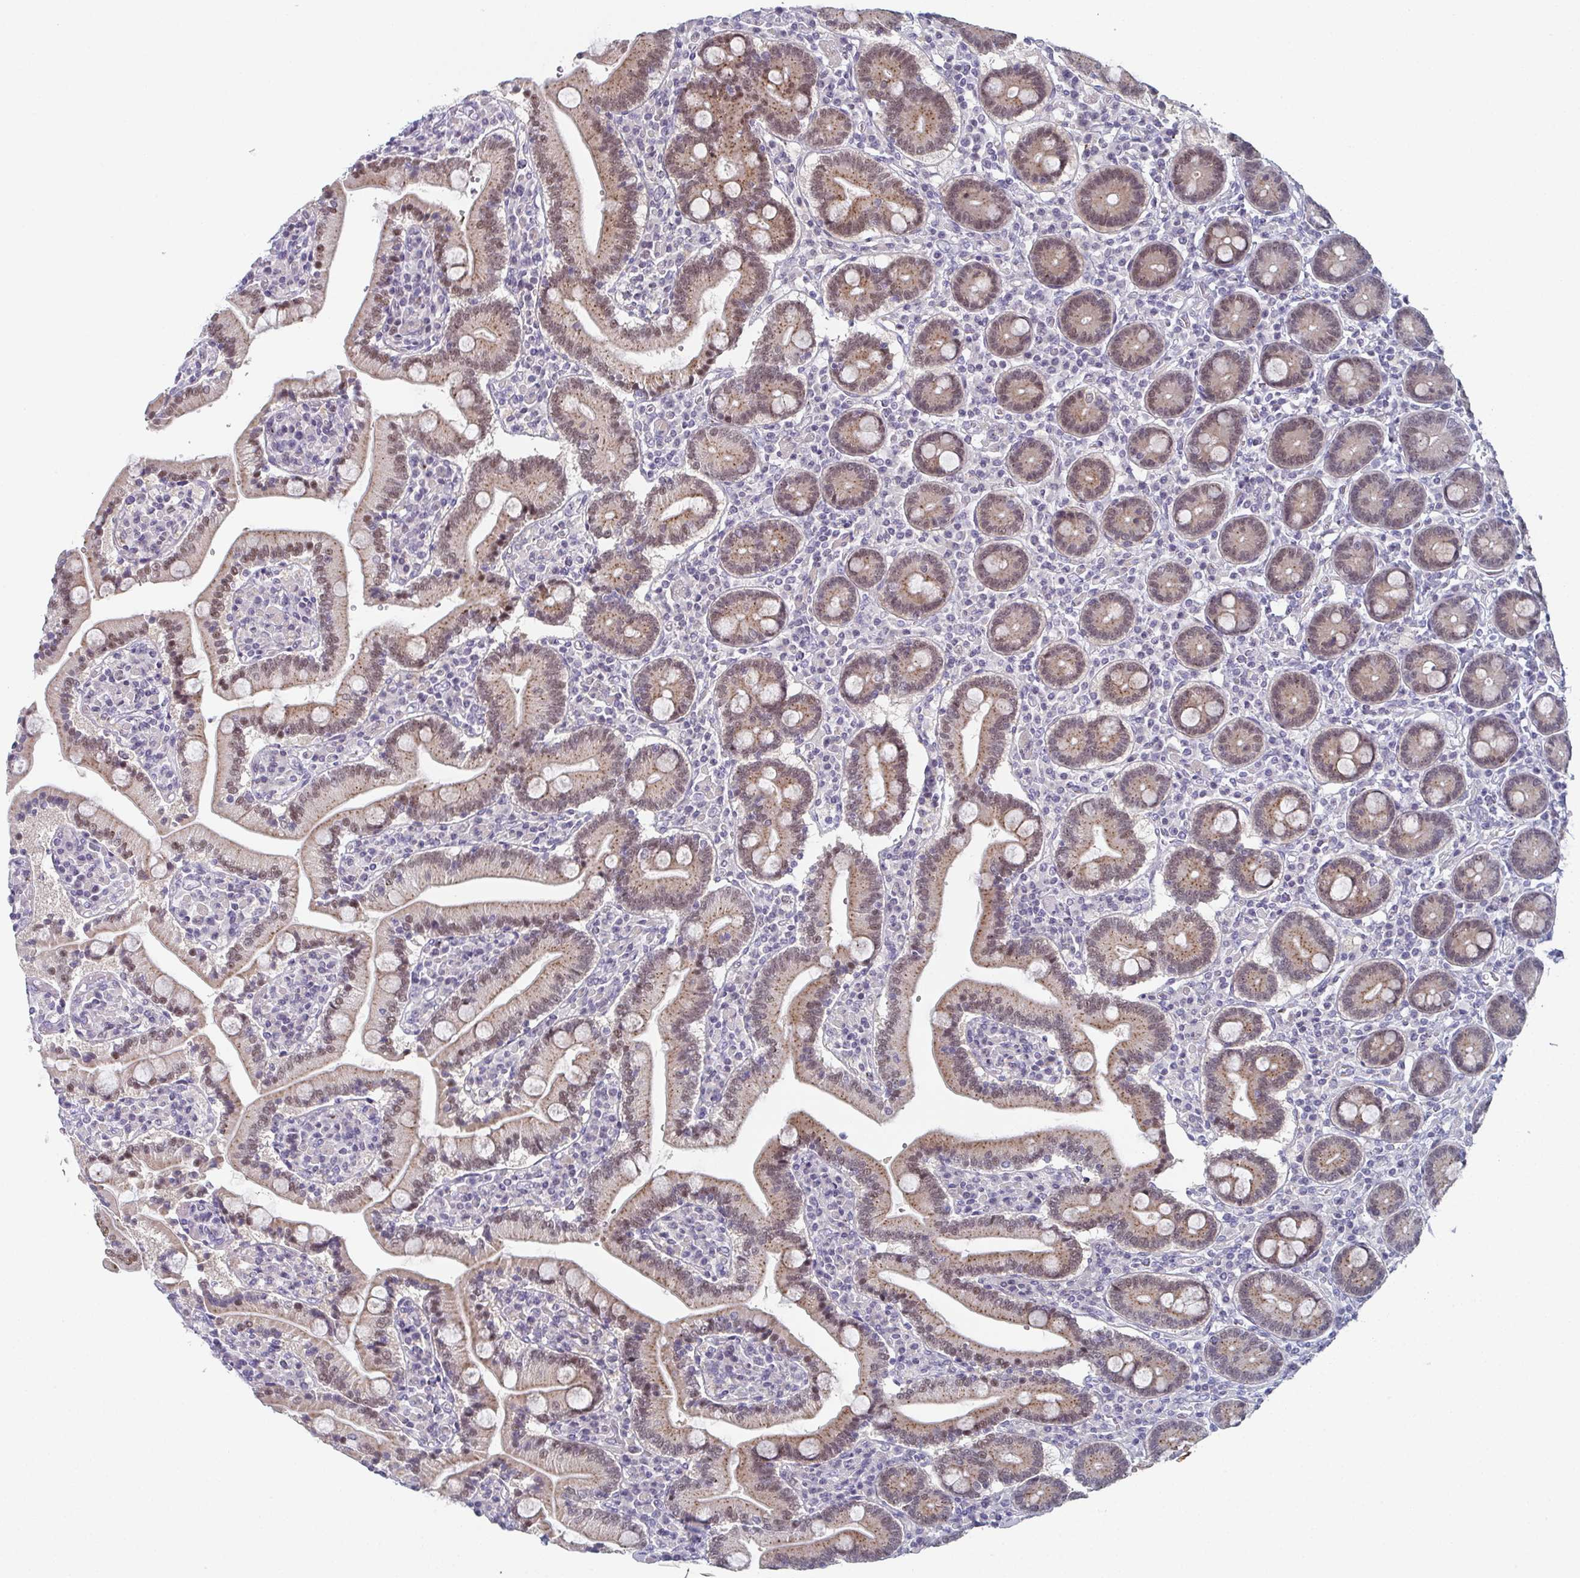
{"staining": {"intensity": "moderate", "quantity": ">75%", "location": "nuclear"}, "tissue": "duodenum", "cell_type": "Glandular cells", "image_type": "normal", "snomed": [{"axis": "morphology", "description": "Normal tissue, NOS"}, {"axis": "topography", "description": "Duodenum"}], "caption": "Immunohistochemistry of normal human duodenum exhibits medium levels of moderate nuclear staining in about >75% of glandular cells. The protein of interest is shown in brown color, while the nuclei are stained blue.", "gene": "PYCR3", "patient": {"sex": "female", "age": 62}}